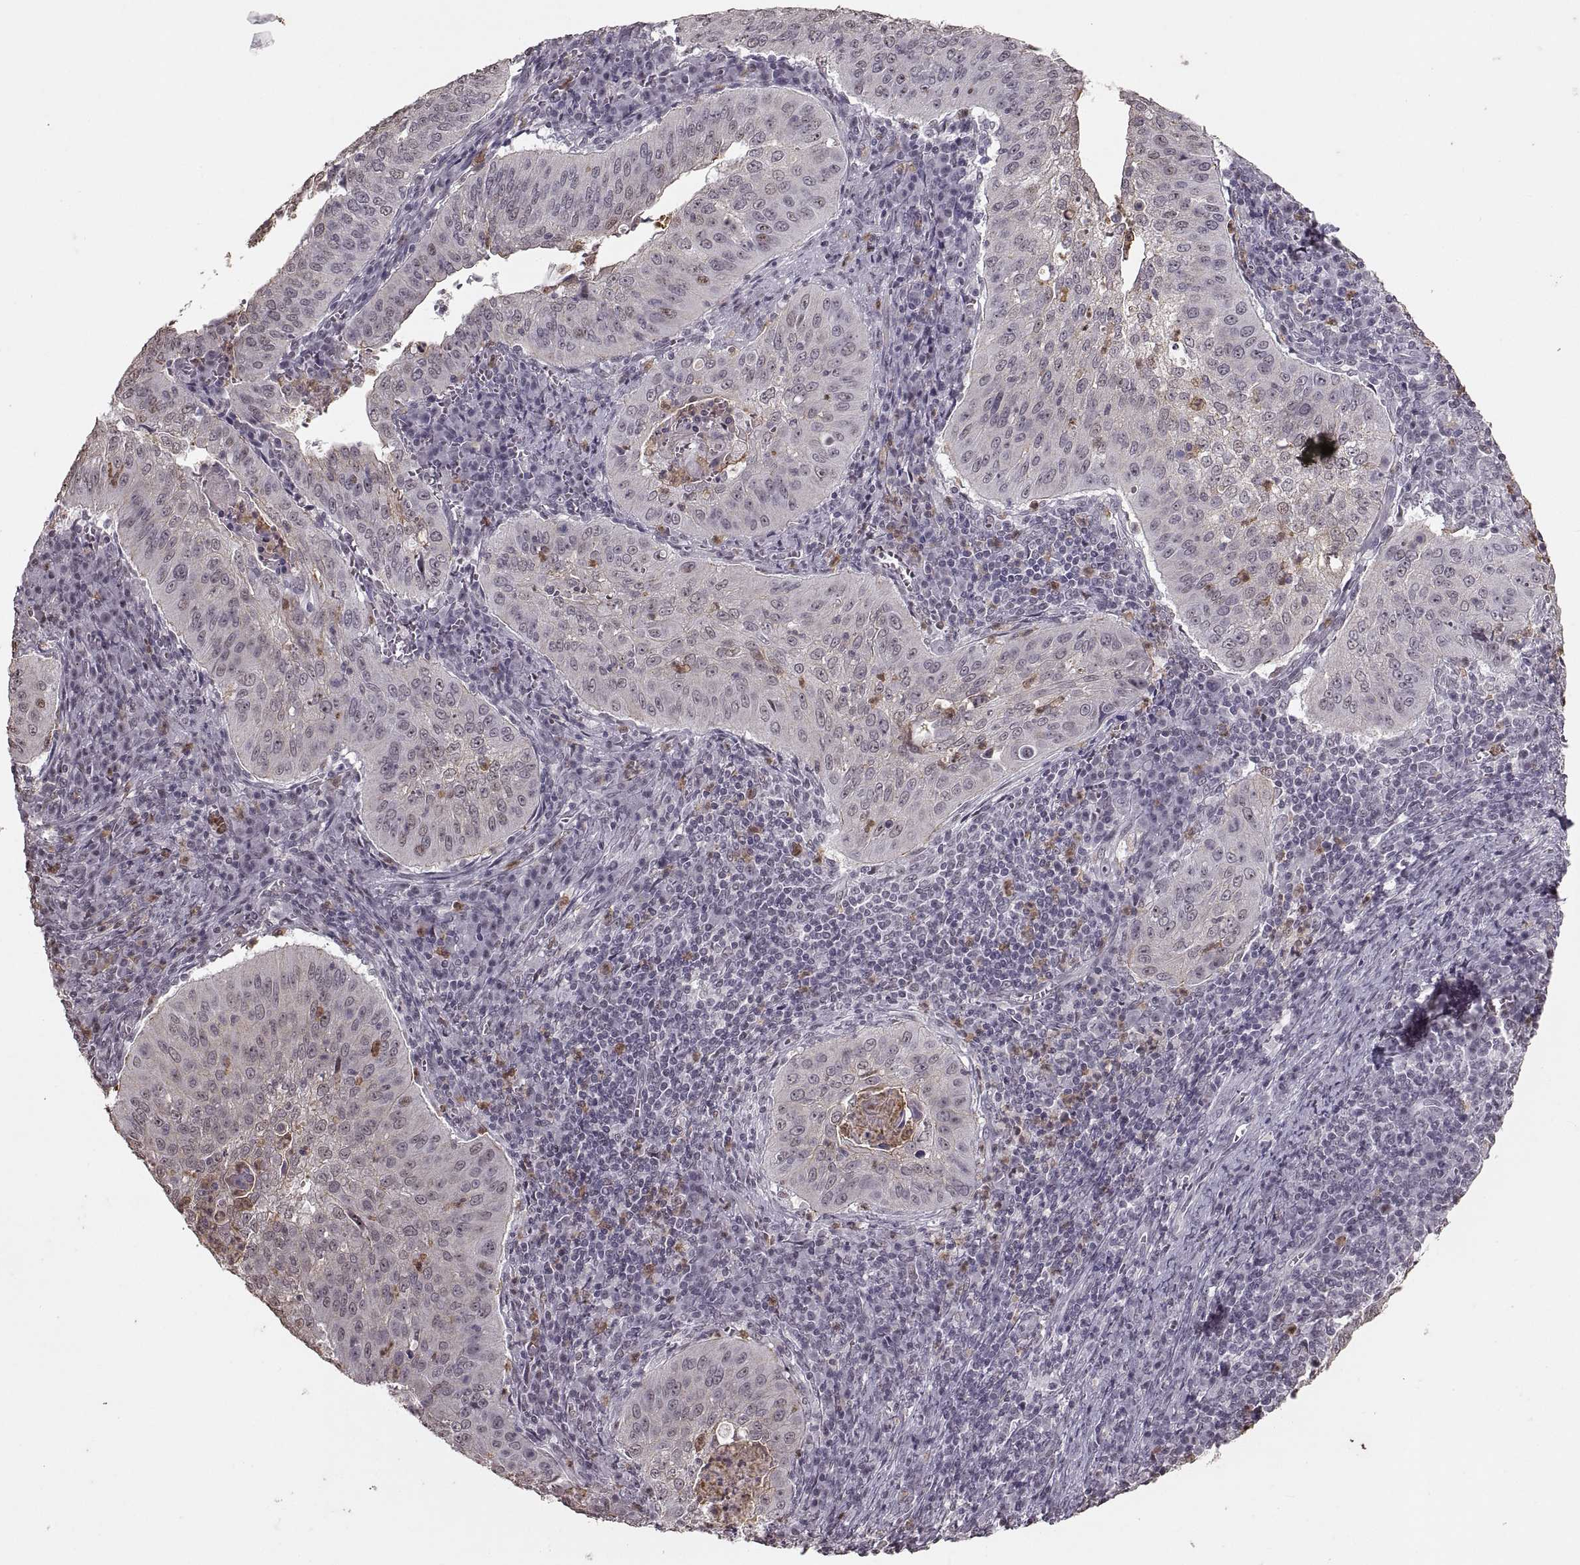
{"staining": {"intensity": "negative", "quantity": "none", "location": "none"}, "tissue": "cervical cancer", "cell_type": "Tumor cells", "image_type": "cancer", "snomed": [{"axis": "morphology", "description": "Squamous cell carcinoma, NOS"}, {"axis": "topography", "description": "Cervix"}], "caption": "High power microscopy image of an immunohistochemistry (IHC) image of cervical cancer (squamous cell carcinoma), revealing no significant positivity in tumor cells.", "gene": "PALS1", "patient": {"sex": "female", "age": 39}}